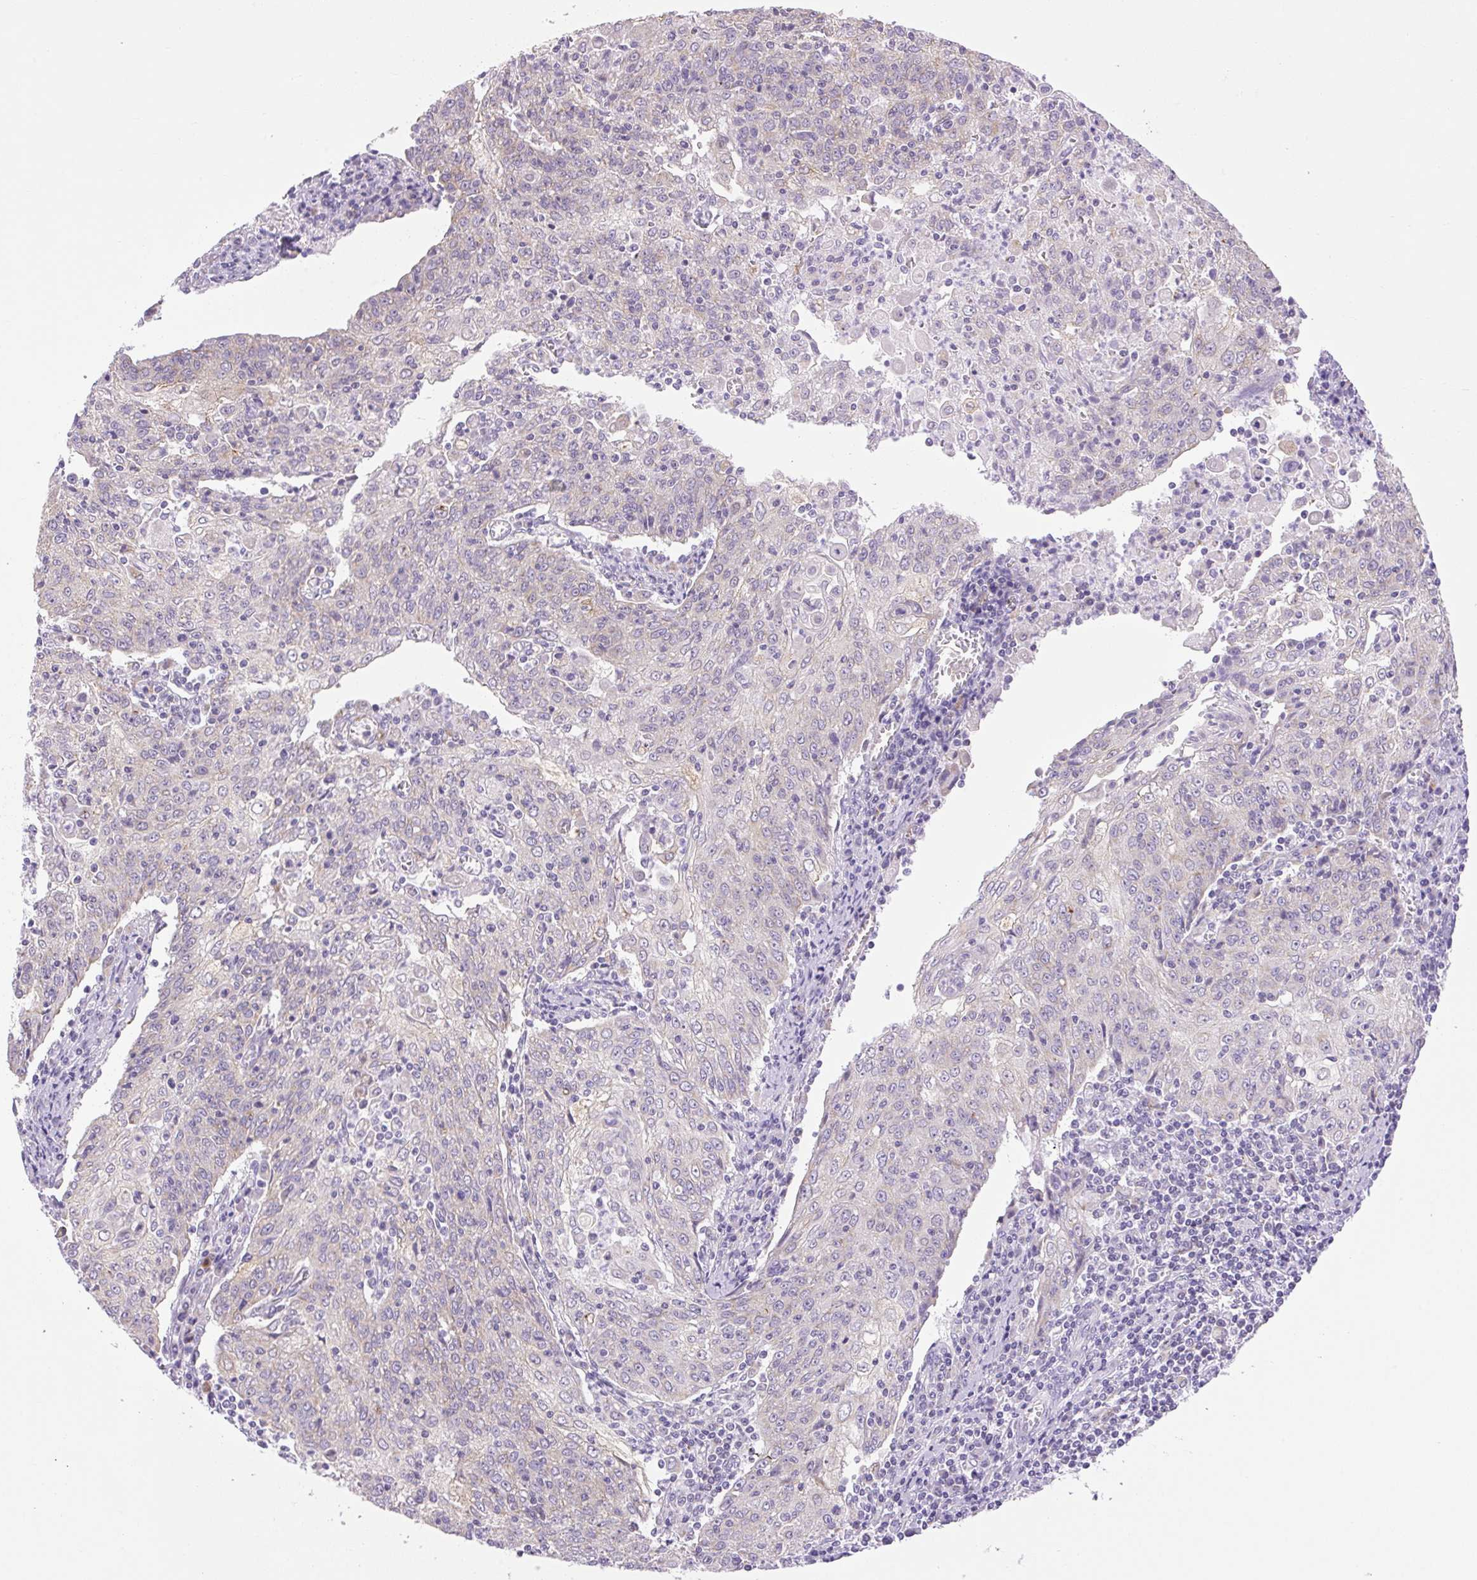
{"staining": {"intensity": "negative", "quantity": "none", "location": "none"}, "tissue": "cervical cancer", "cell_type": "Tumor cells", "image_type": "cancer", "snomed": [{"axis": "morphology", "description": "Squamous cell carcinoma, NOS"}, {"axis": "topography", "description": "Cervix"}], "caption": "DAB immunohistochemical staining of cervical squamous cell carcinoma exhibits no significant staining in tumor cells.", "gene": "RNASE10", "patient": {"sex": "female", "age": 48}}